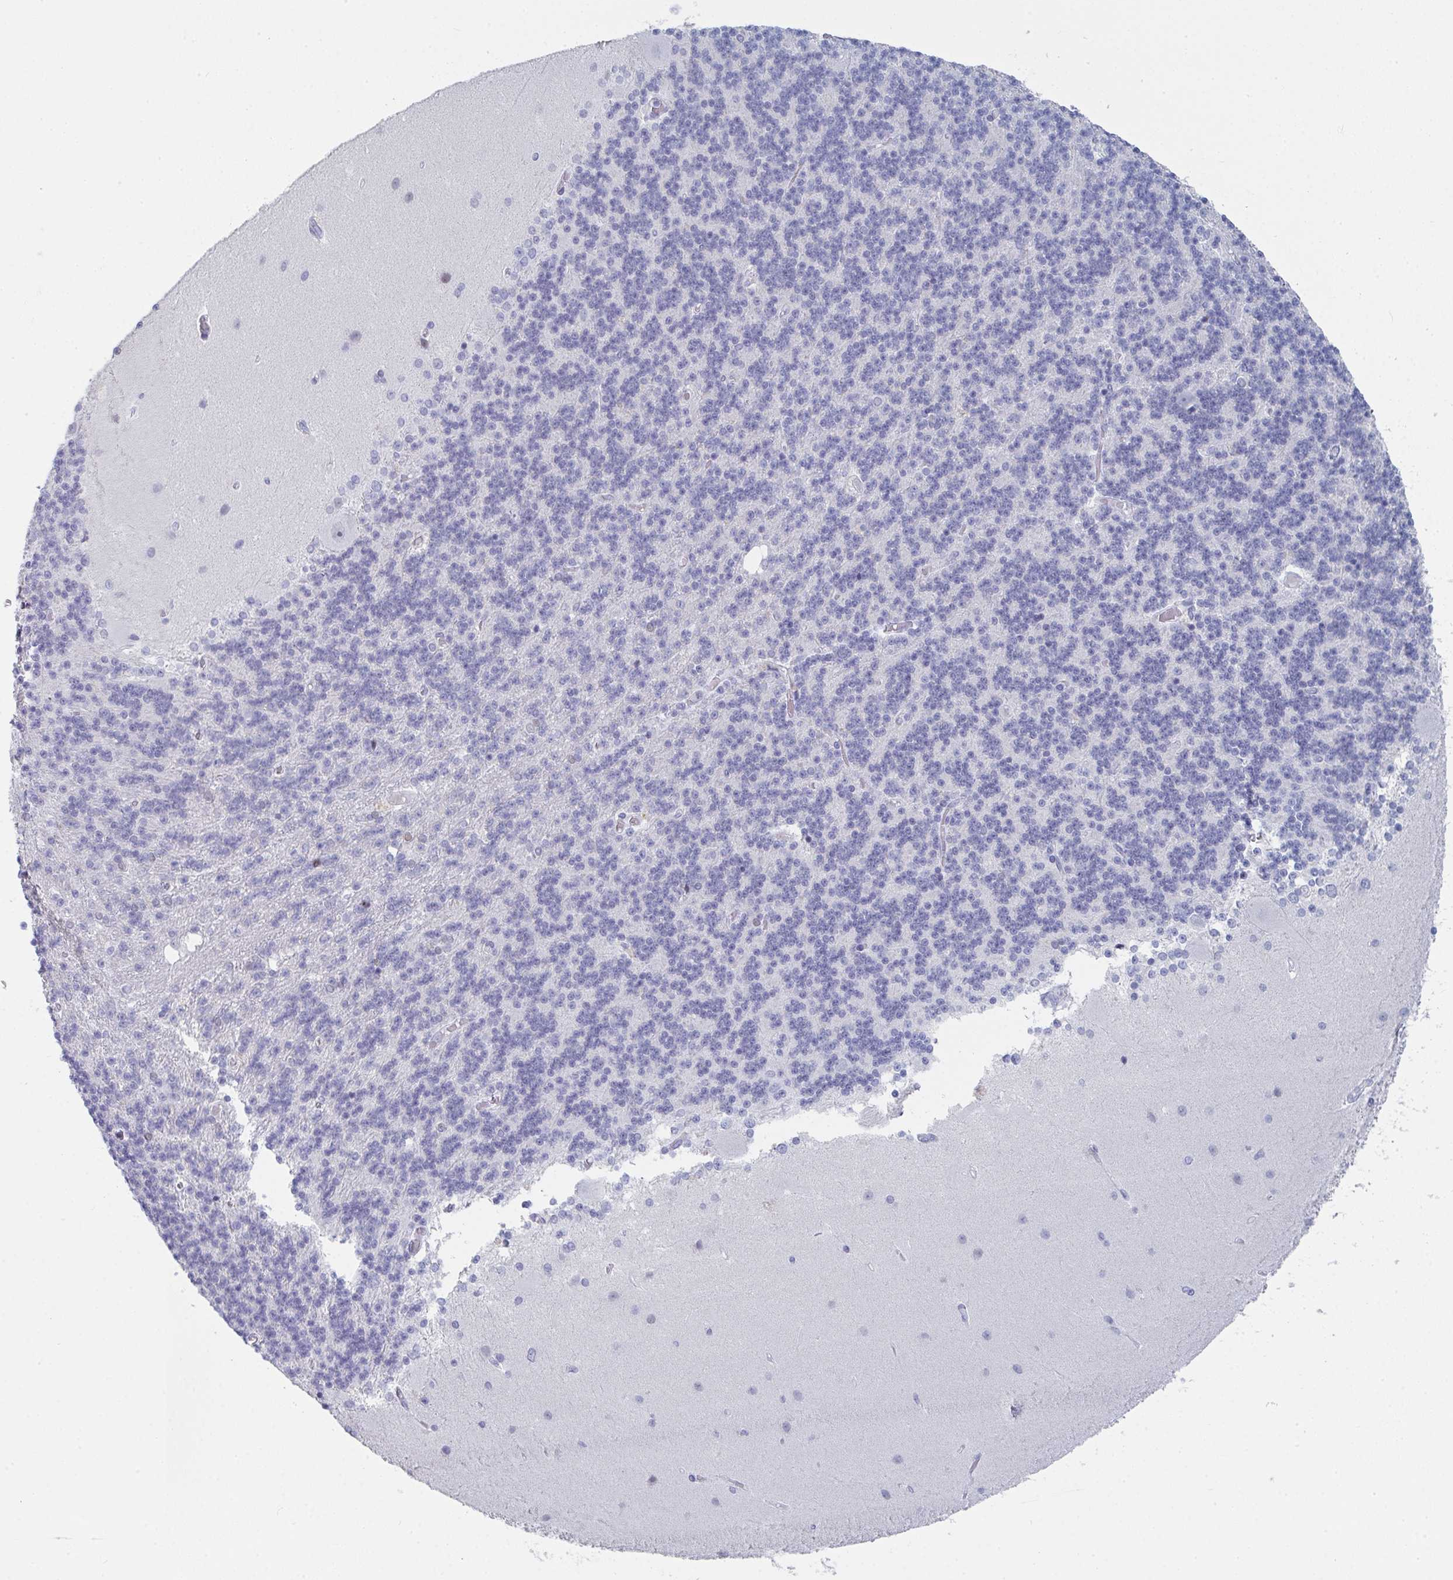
{"staining": {"intensity": "negative", "quantity": "none", "location": "none"}, "tissue": "cerebellum", "cell_type": "Cells in granular layer", "image_type": "normal", "snomed": [{"axis": "morphology", "description": "Normal tissue, NOS"}, {"axis": "topography", "description": "Cerebellum"}], "caption": "Immunohistochemical staining of benign human cerebellum demonstrates no significant staining in cells in granular layer. Nuclei are stained in blue.", "gene": "RUBCN", "patient": {"sex": "female", "age": 54}}